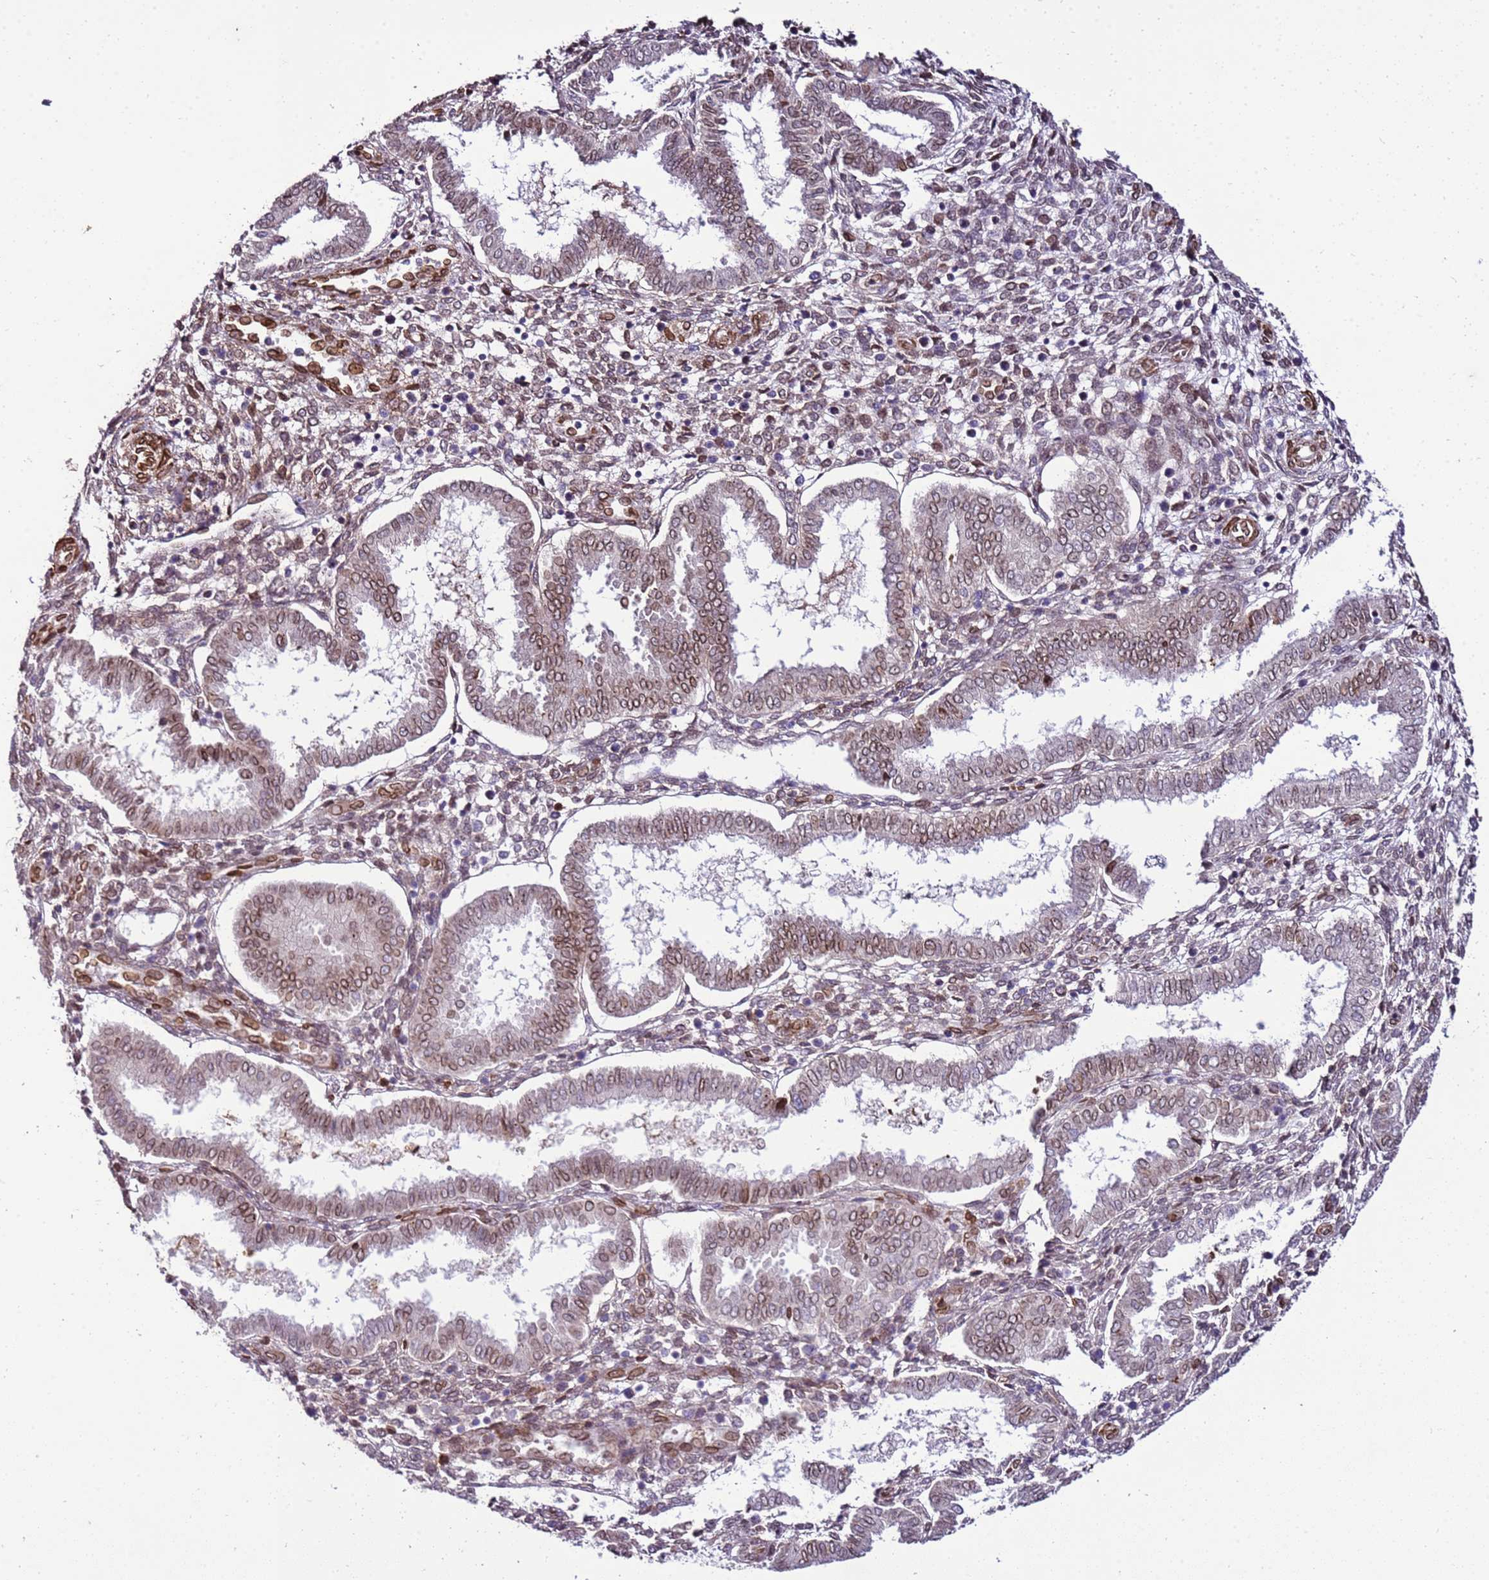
{"staining": {"intensity": "moderate", "quantity": "<25%", "location": "cytoplasmic/membranous,nuclear"}, "tissue": "endometrium", "cell_type": "Cells in endometrial stroma", "image_type": "normal", "snomed": [{"axis": "morphology", "description": "Normal tissue, NOS"}, {"axis": "topography", "description": "Endometrium"}], "caption": "DAB immunohistochemical staining of unremarkable endometrium shows moderate cytoplasmic/membranous,nuclear protein positivity in approximately <25% of cells in endometrial stroma.", "gene": "TMEM47", "patient": {"sex": "female", "age": 24}}